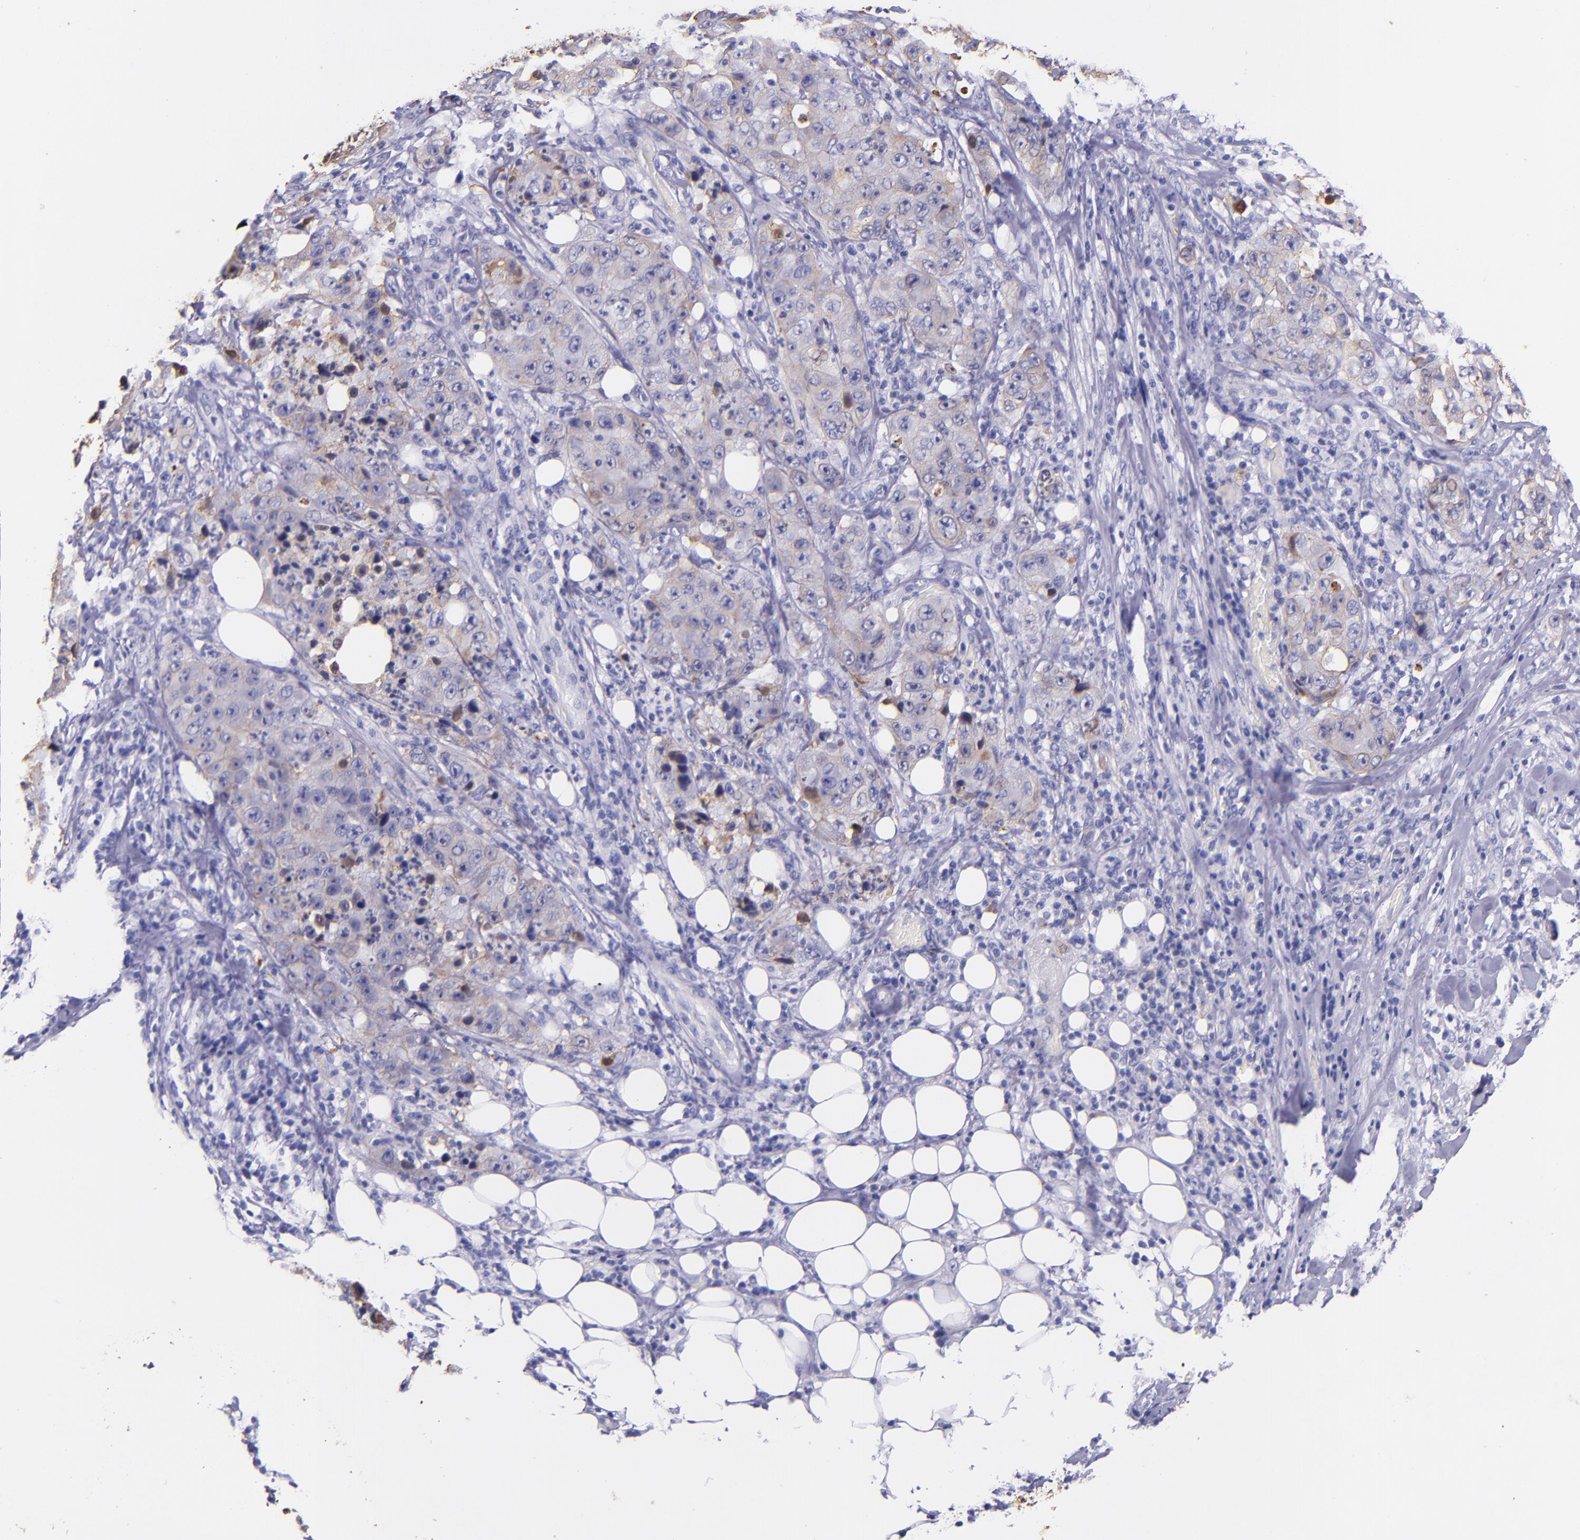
{"staining": {"intensity": "weak", "quantity": ">75%", "location": "cytoplasmic/membranous"}, "tissue": "lung cancer", "cell_type": "Tumor cells", "image_type": "cancer", "snomed": [{"axis": "morphology", "description": "Squamous cell carcinoma, NOS"}, {"axis": "topography", "description": "Lung"}], "caption": "Immunohistochemical staining of lung cancer exhibits low levels of weak cytoplasmic/membranous positivity in approximately >75% of tumor cells. Using DAB (3,3'-diaminobenzidine) (brown) and hematoxylin (blue) stains, captured at high magnification using brightfield microscopy.", "gene": "KRT4", "patient": {"sex": "male", "age": 64}}